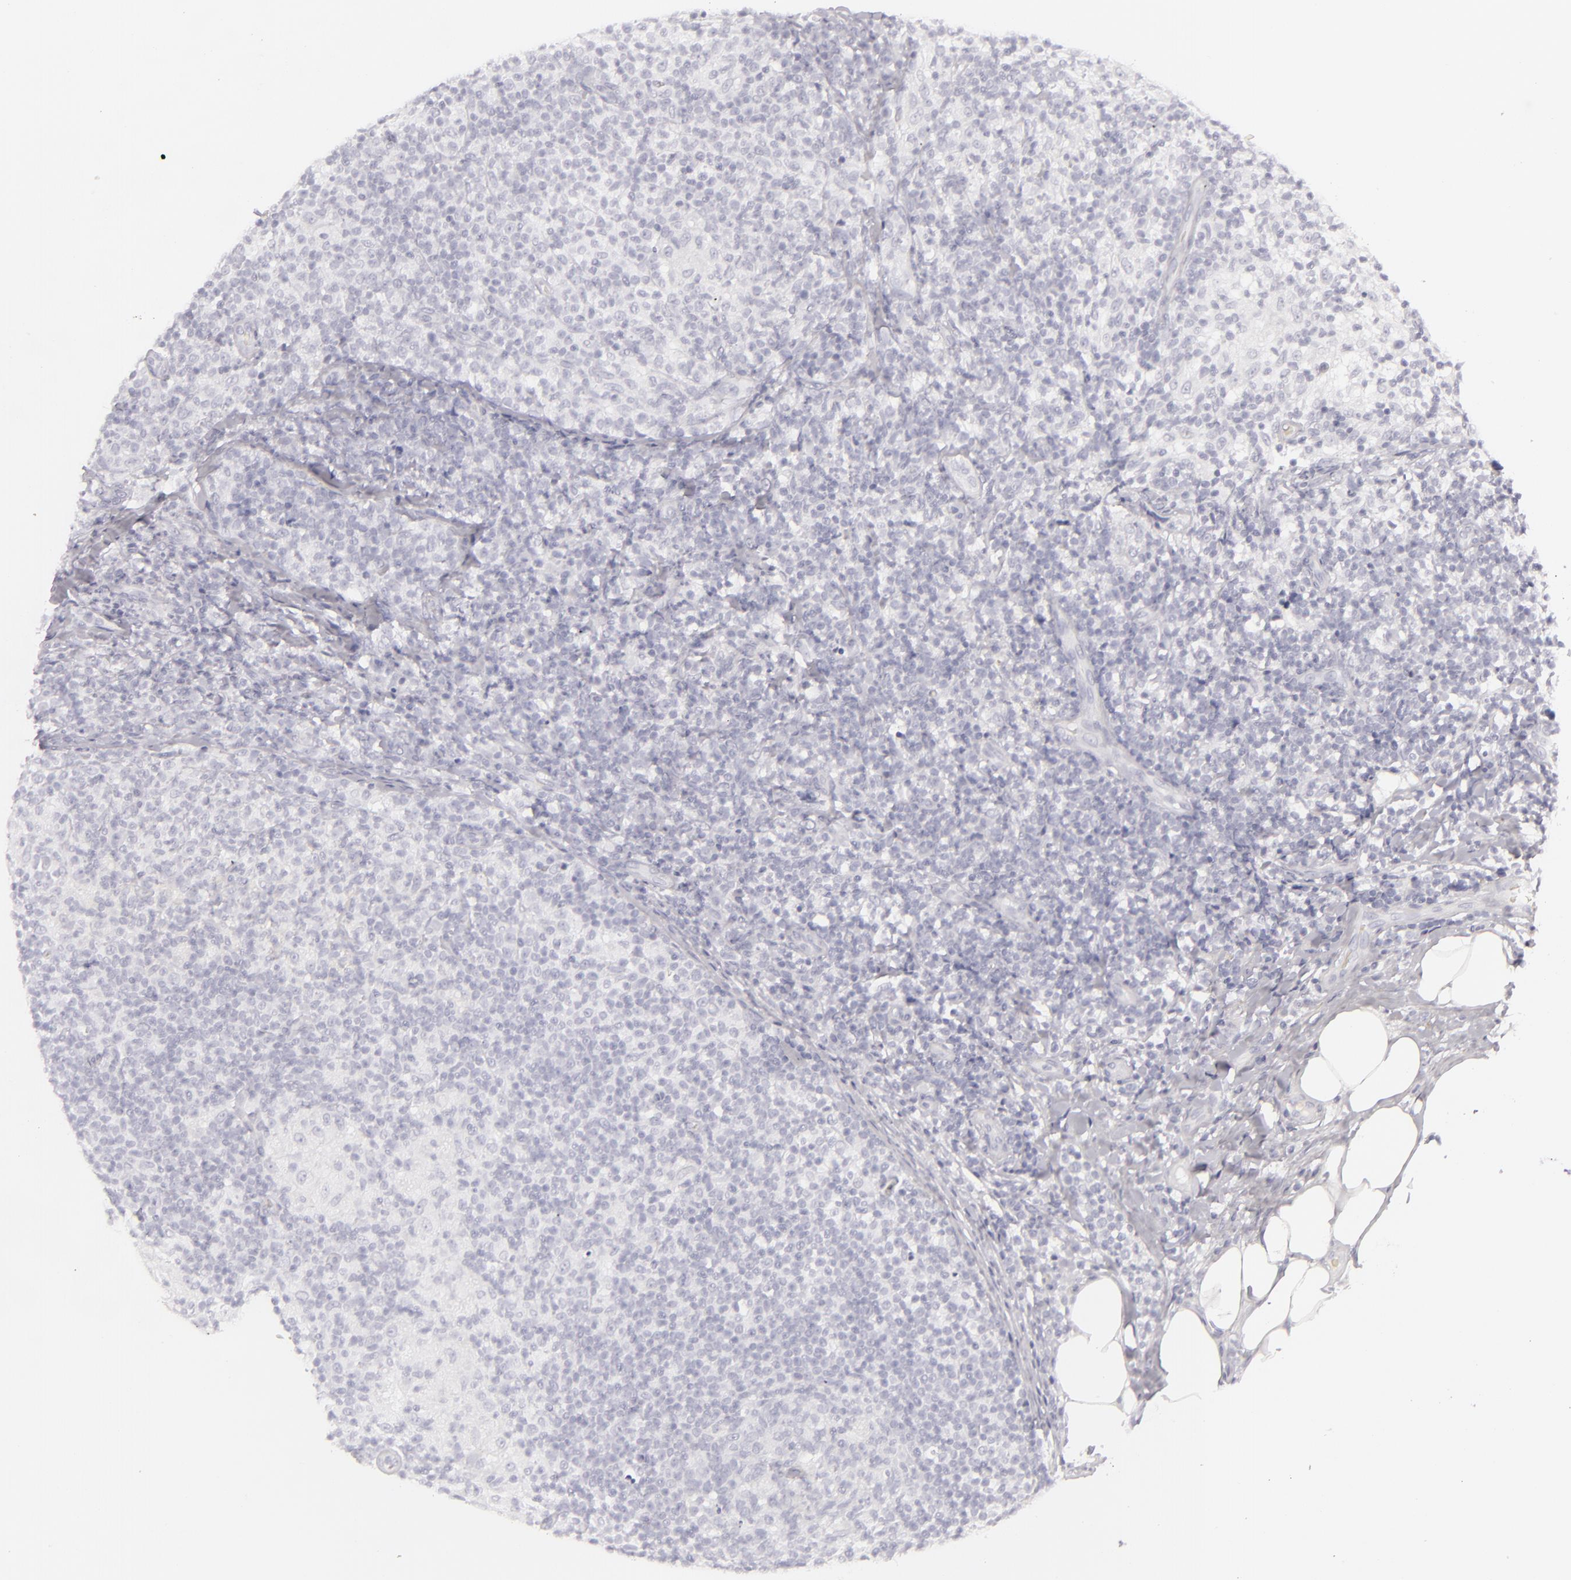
{"staining": {"intensity": "negative", "quantity": "none", "location": "none"}, "tissue": "lymph node", "cell_type": "Germinal center cells", "image_type": "normal", "snomed": [{"axis": "morphology", "description": "Normal tissue, NOS"}, {"axis": "morphology", "description": "Inflammation, NOS"}, {"axis": "topography", "description": "Lymph node"}], "caption": "Normal lymph node was stained to show a protein in brown. There is no significant expression in germinal center cells. Brightfield microscopy of immunohistochemistry stained with DAB (3,3'-diaminobenzidine) (brown) and hematoxylin (blue), captured at high magnification.", "gene": "FLG", "patient": {"sex": "male", "age": 46}}